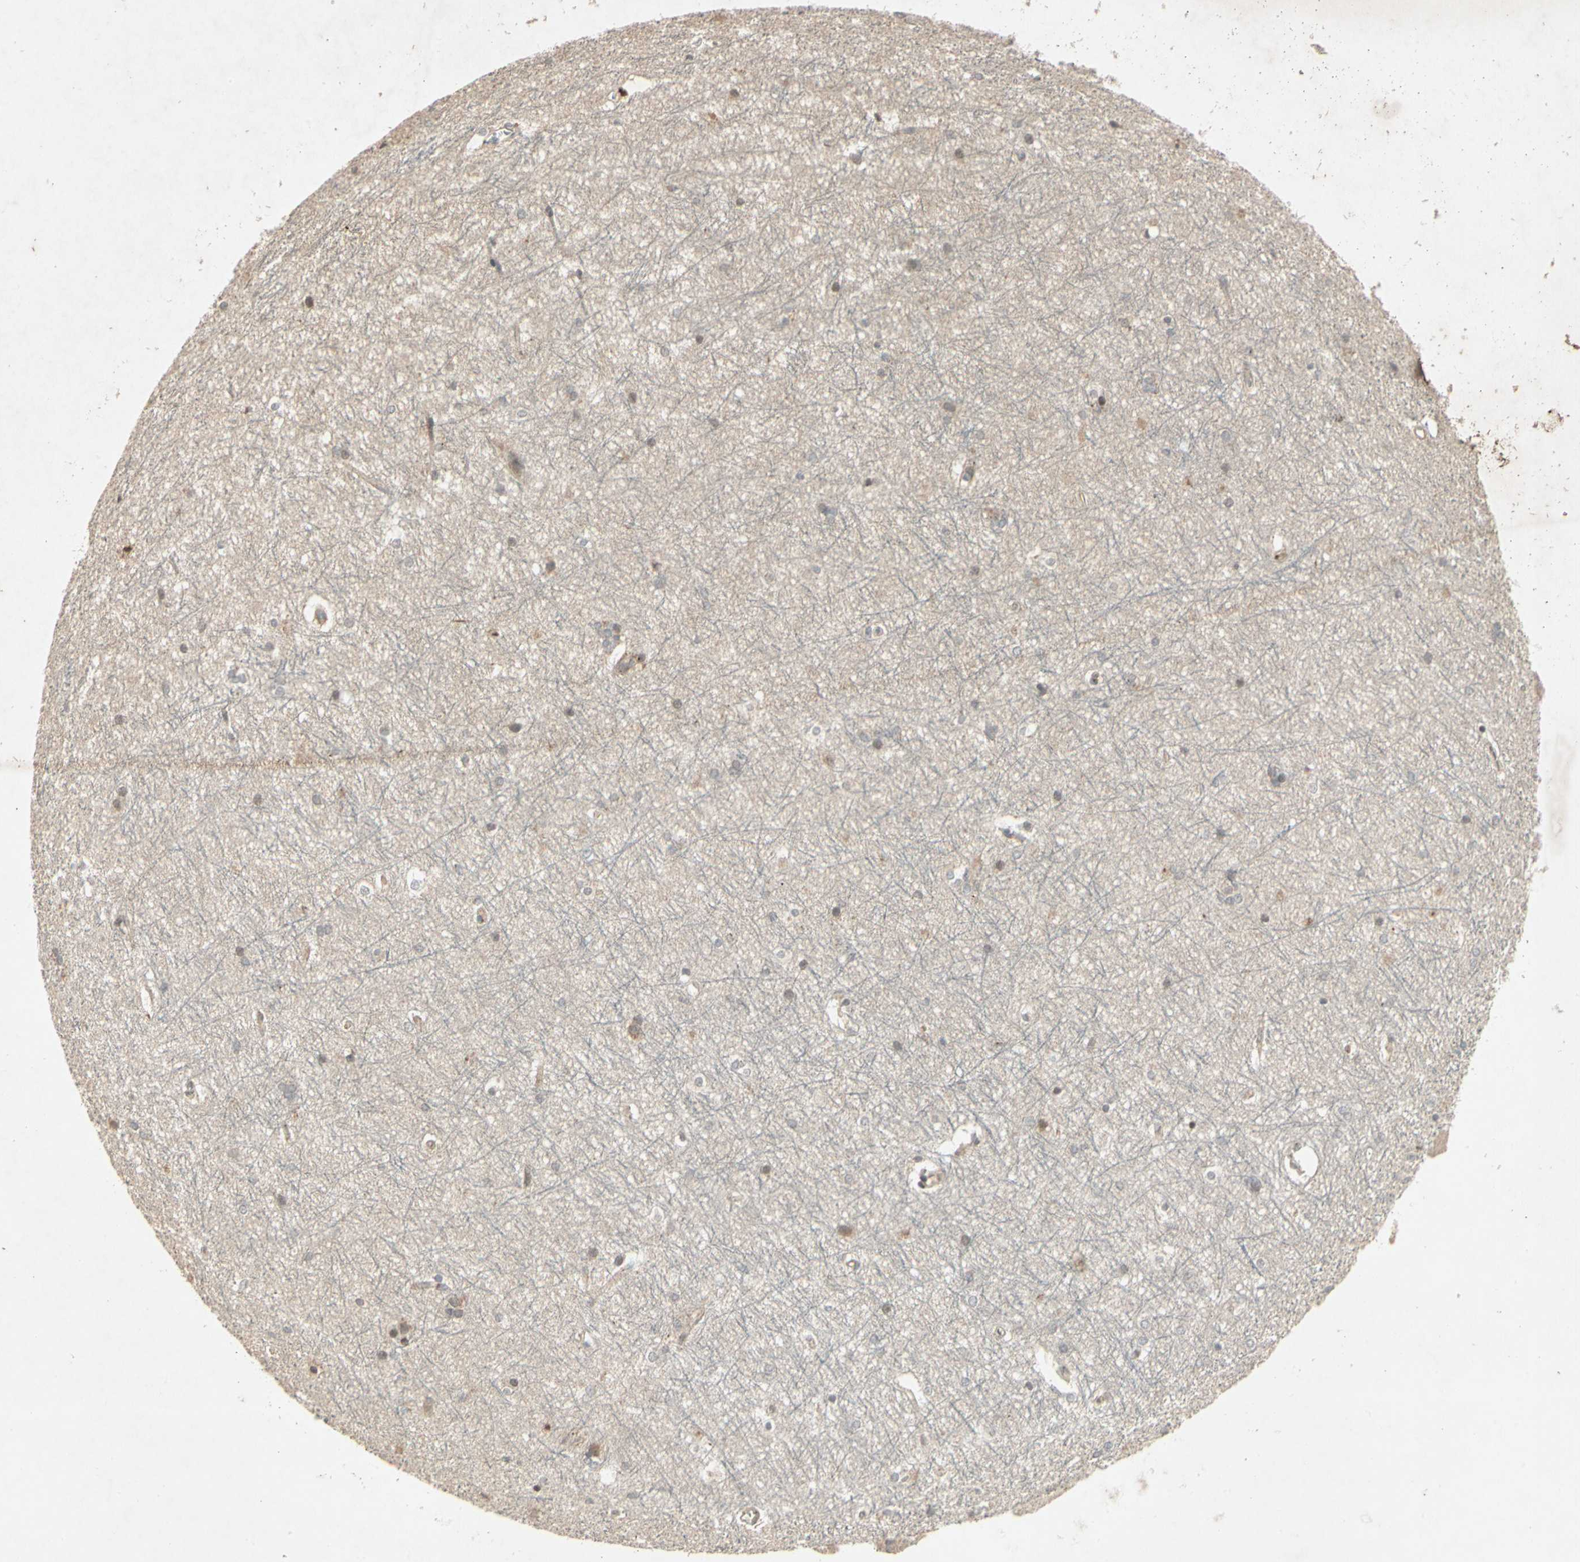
{"staining": {"intensity": "negative", "quantity": "none", "location": "none"}, "tissue": "hippocampus", "cell_type": "Glial cells", "image_type": "normal", "snomed": [{"axis": "morphology", "description": "Normal tissue, NOS"}, {"axis": "topography", "description": "Hippocampus"}], "caption": "Immunohistochemical staining of benign hippocampus reveals no significant staining in glial cells.", "gene": "TEK", "patient": {"sex": "female", "age": 19}}